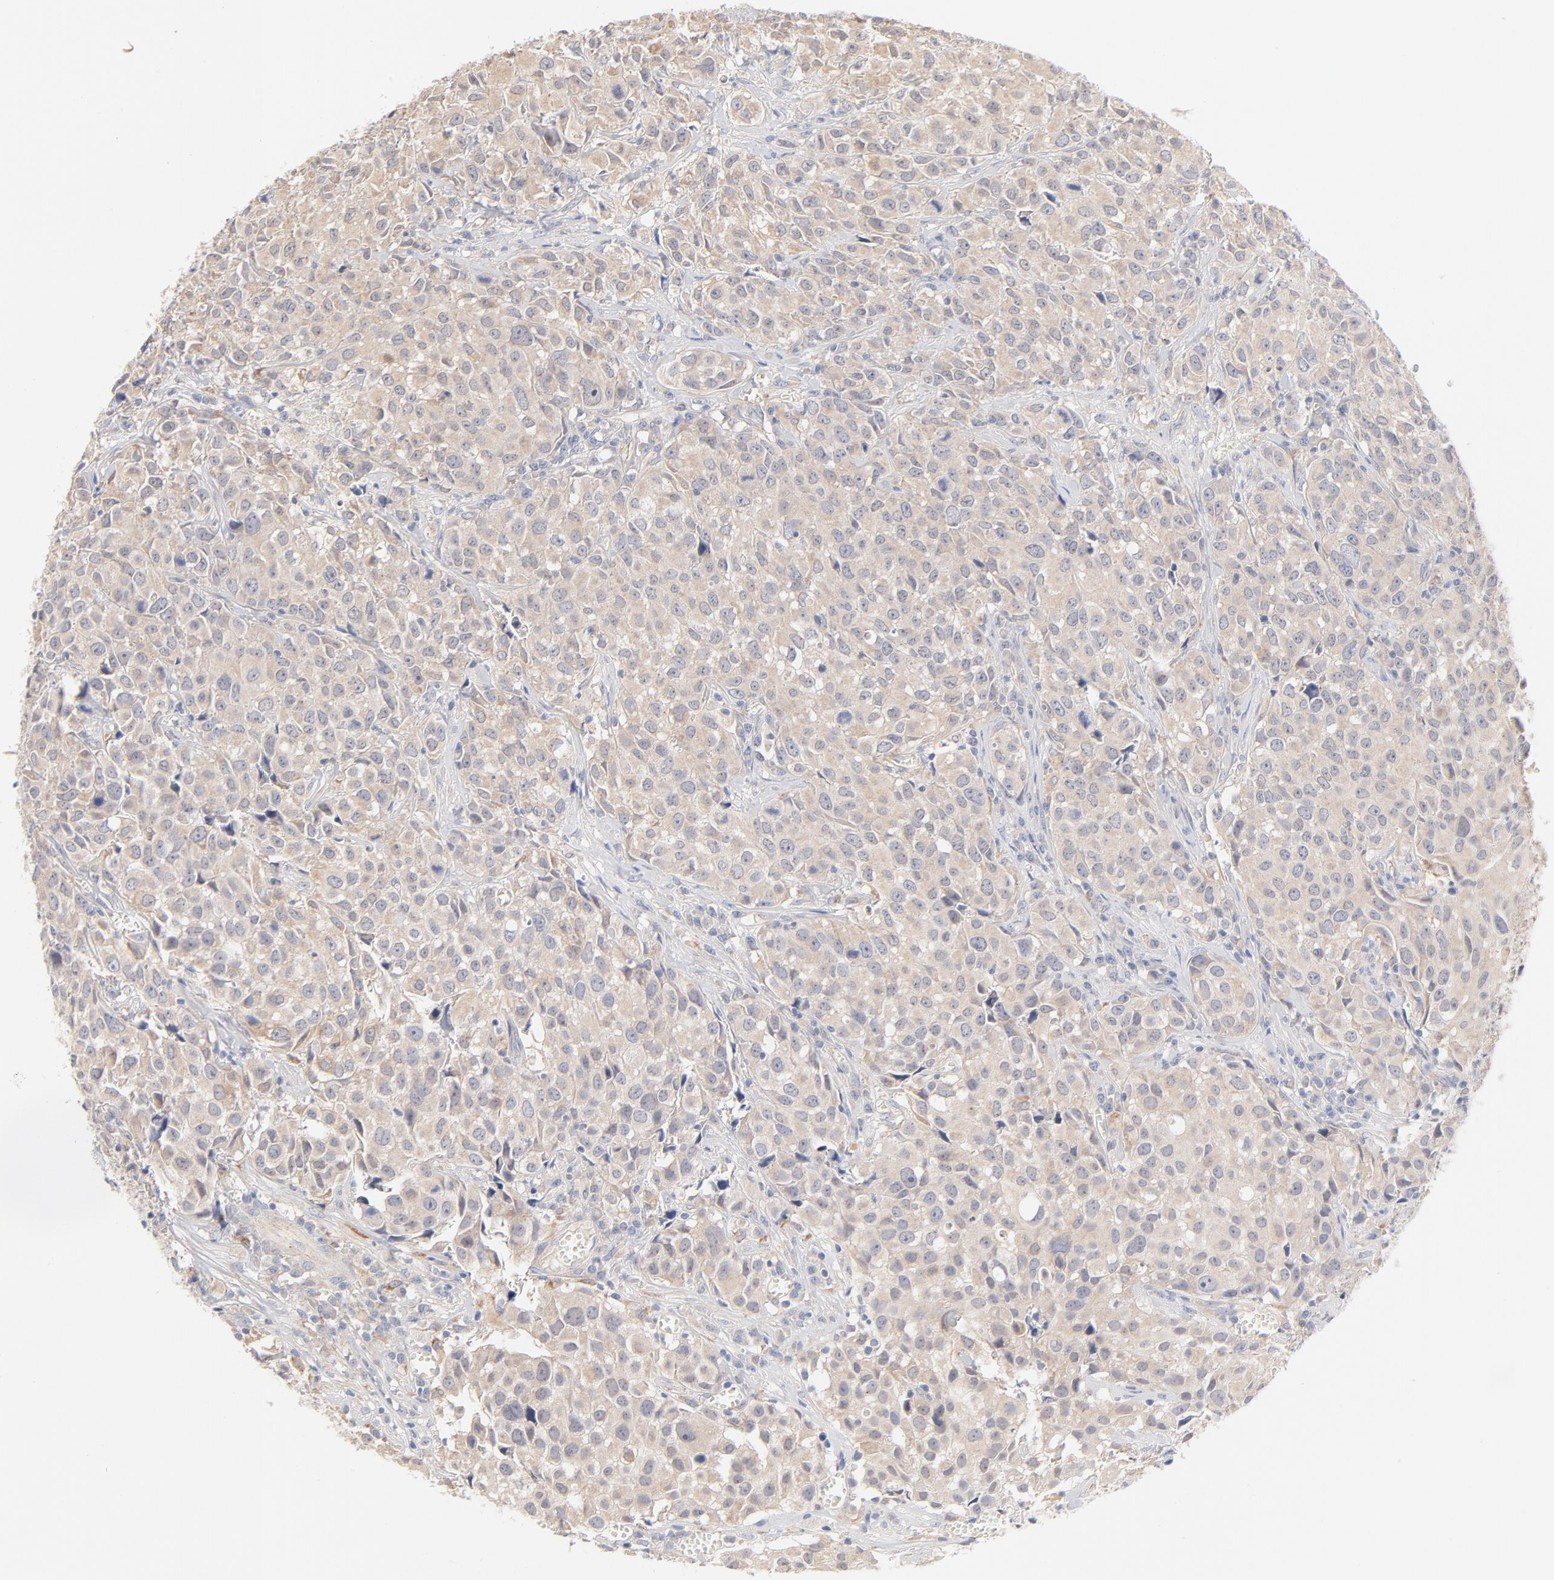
{"staining": {"intensity": "weak", "quantity": ">75%", "location": "cytoplasmic/membranous"}, "tissue": "urothelial cancer", "cell_type": "Tumor cells", "image_type": "cancer", "snomed": [{"axis": "morphology", "description": "Urothelial carcinoma, High grade"}, {"axis": "topography", "description": "Urinary bladder"}], "caption": "A brown stain labels weak cytoplasmic/membranous expression of a protein in human urothelial cancer tumor cells.", "gene": "MTERF2", "patient": {"sex": "female", "age": 75}}